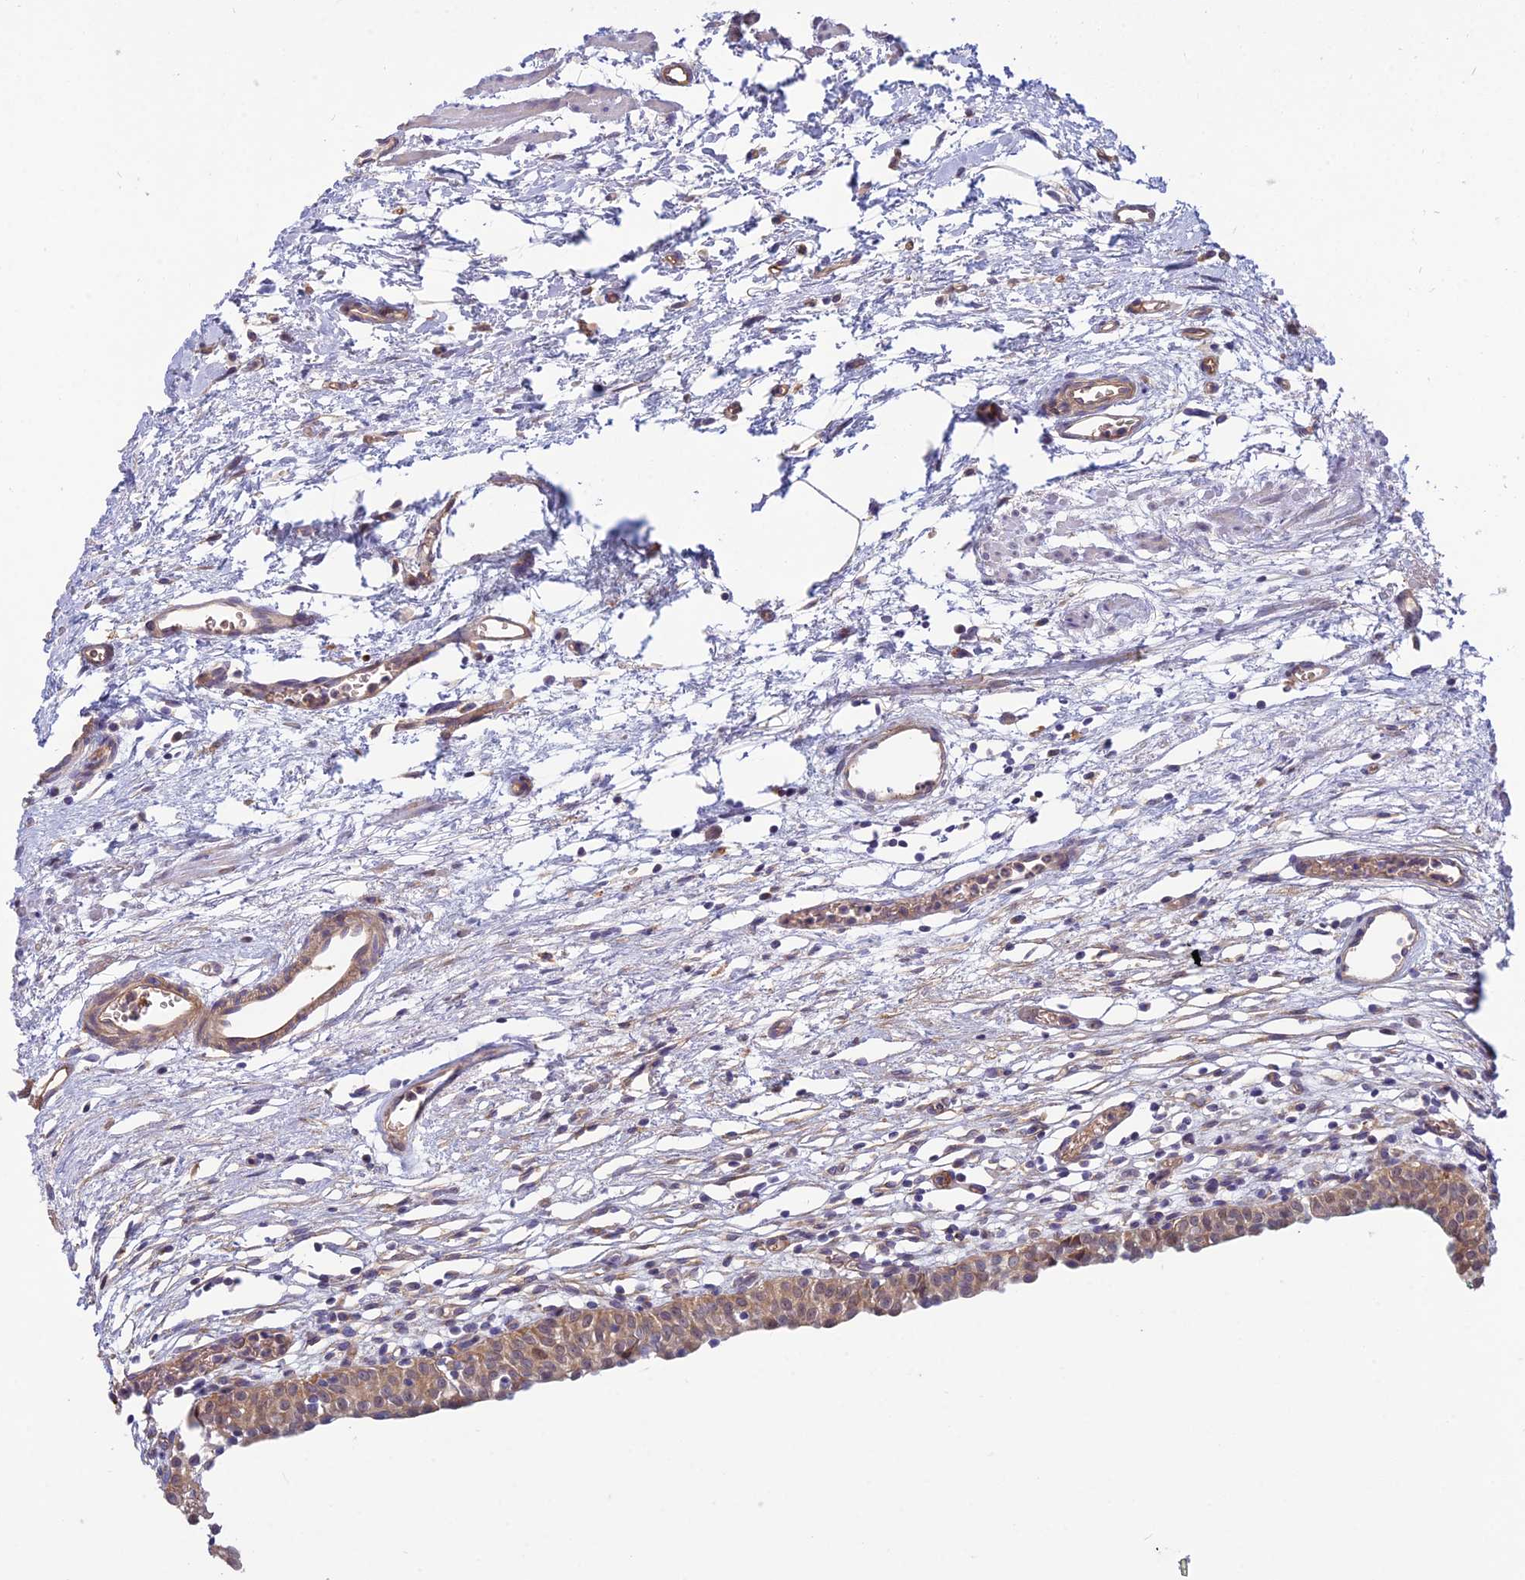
{"staining": {"intensity": "moderate", "quantity": ">75%", "location": "cytoplasmic/membranous"}, "tissue": "urinary bladder", "cell_type": "Urothelial cells", "image_type": "normal", "snomed": [{"axis": "morphology", "description": "Normal tissue, NOS"}, {"axis": "morphology", "description": "Urothelial carcinoma, High grade"}, {"axis": "topography", "description": "Urinary bladder"}], "caption": "Protein expression analysis of normal urinary bladder reveals moderate cytoplasmic/membranous staining in approximately >75% of urothelial cells.", "gene": "DUS2", "patient": {"sex": "female", "age": 60}}